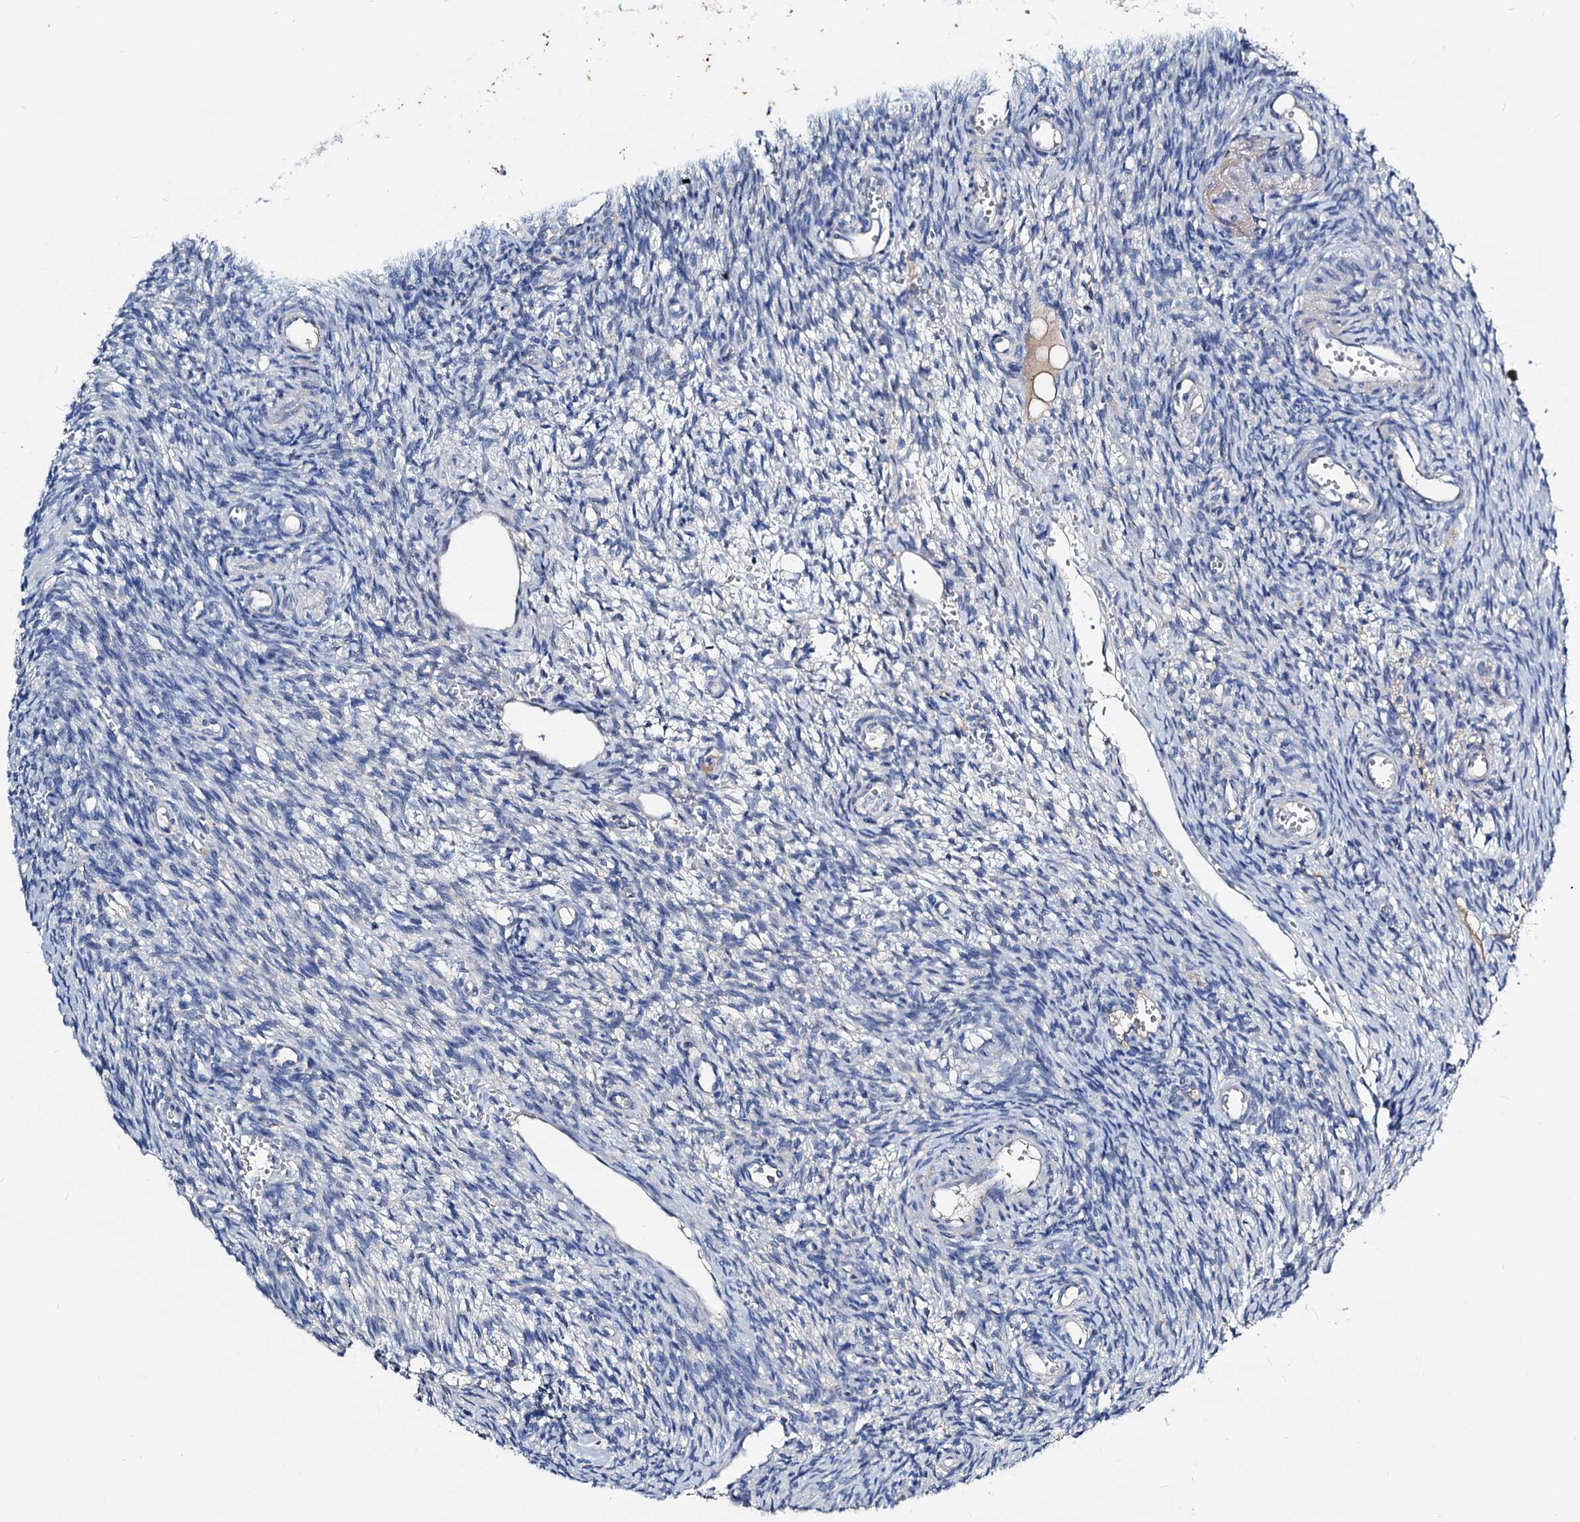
{"staining": {"intensity": "negative", "quantity": "none", "location": "none"}, "tissue": "ovary", "cell_type": "Ovarian stroma cells", "image_type": "normal", "snomed": [{"axis": "morphology", "description": "Normal tissue, NOS"}, {"axis": "topography", "description": "Ovary"}], "caption": "This is an immunohistochemistry micrograph of normal human ovary. There is no expression in ovarian stroma cells.", "gene": "ACY3", "patient": {"sex": "female", "age": 39}}